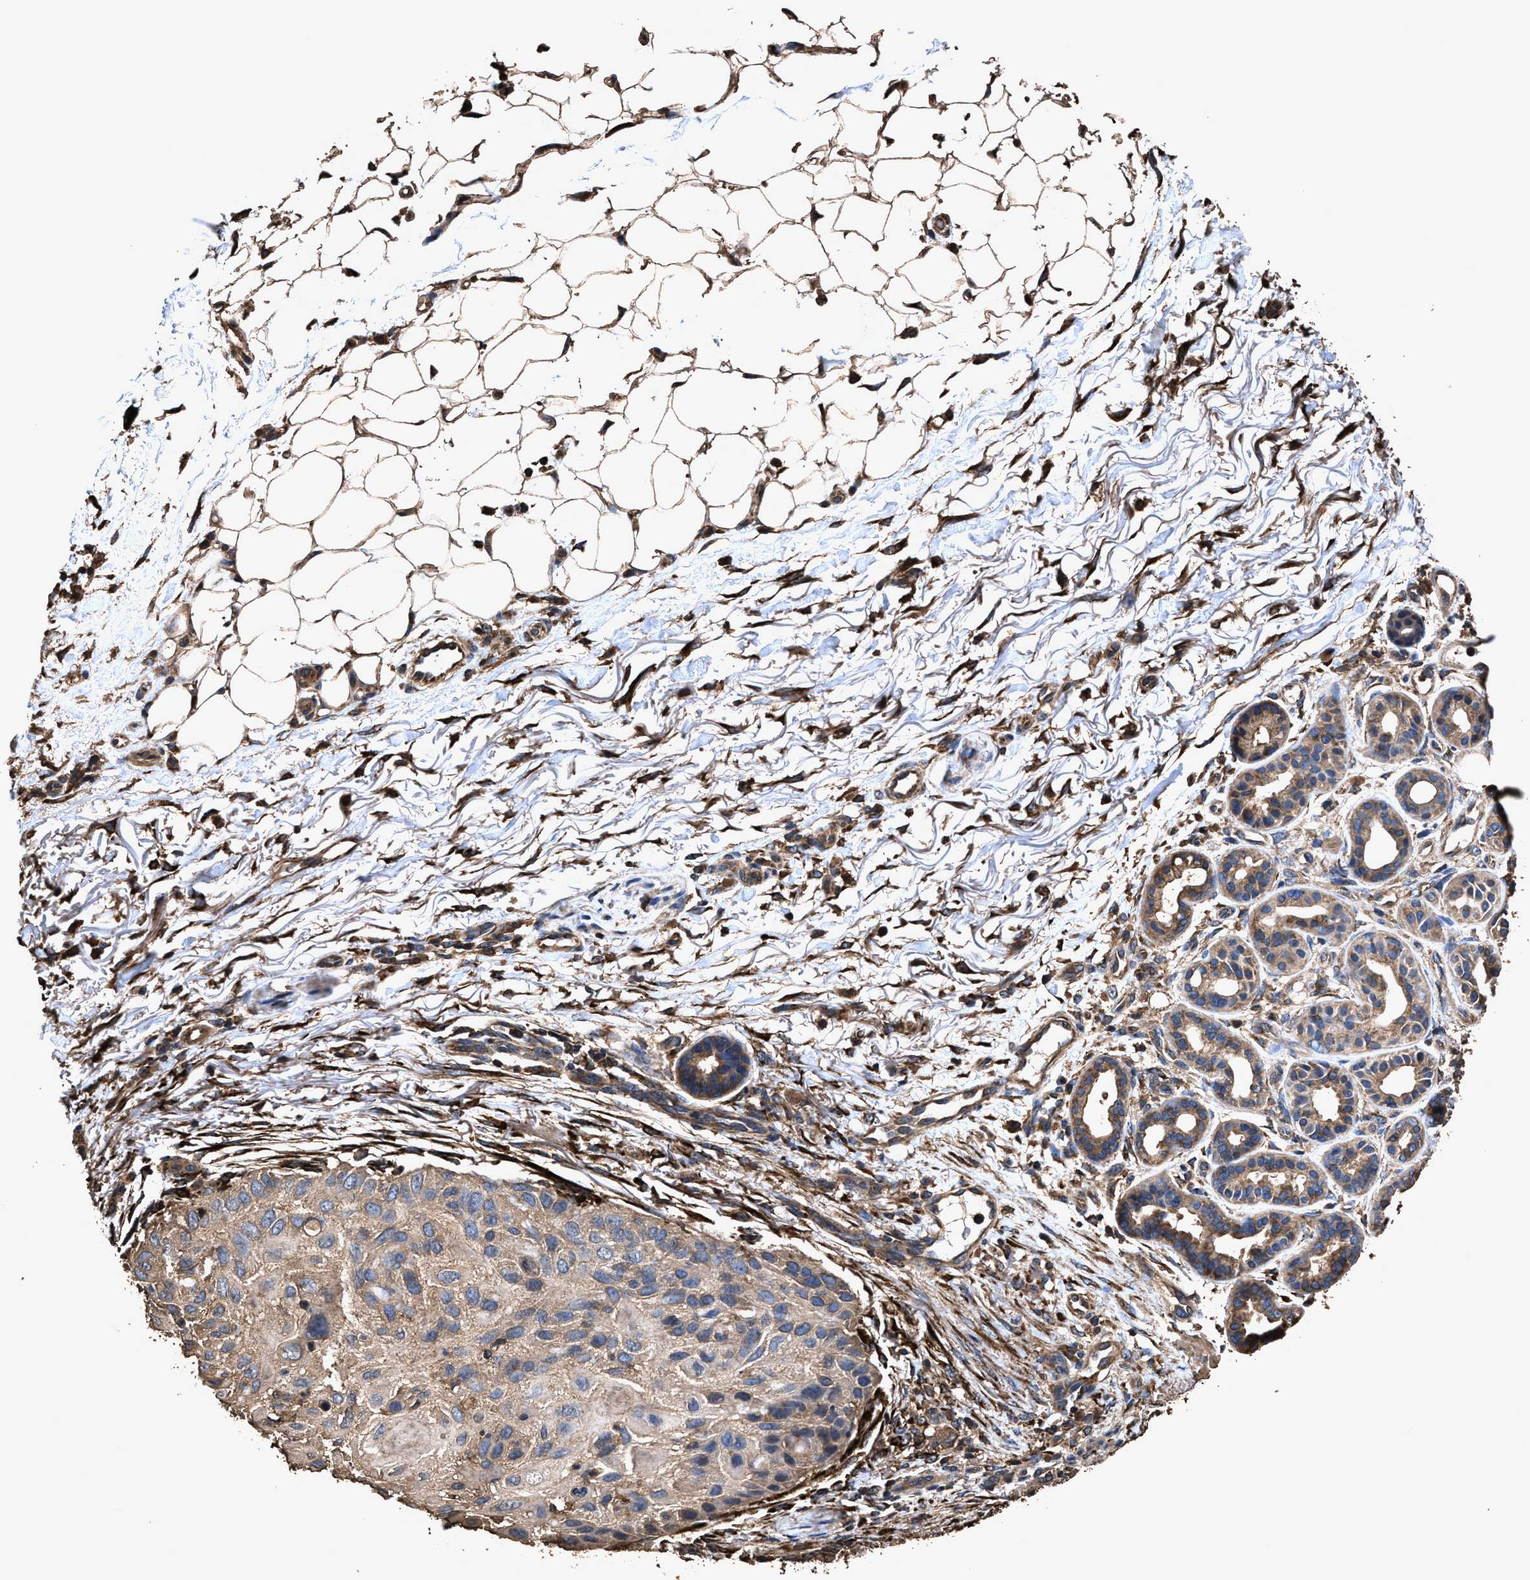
{"staining": {"intensity": "moderate", "quantity": ">75%", "location": "cytoplasmic/membranous"}, "tissue": "skin cancer", "cell_type": "Tumor cells", "image_type": "cancer", "snomed": [{"axis": "morphology", "description": "Squamous cell carcinoma, NOS"}, {"axis": "topography", "description": "Skin"}], "caption": "Brown immunohistochemical staining in human squamous cell carcinoma (skin) exhibits moderate cytoplasmic/membranous expression in about >75% of tumor cells.", "gene": "ZMYND19", "patient": {"sex": "female", "age": 77}}